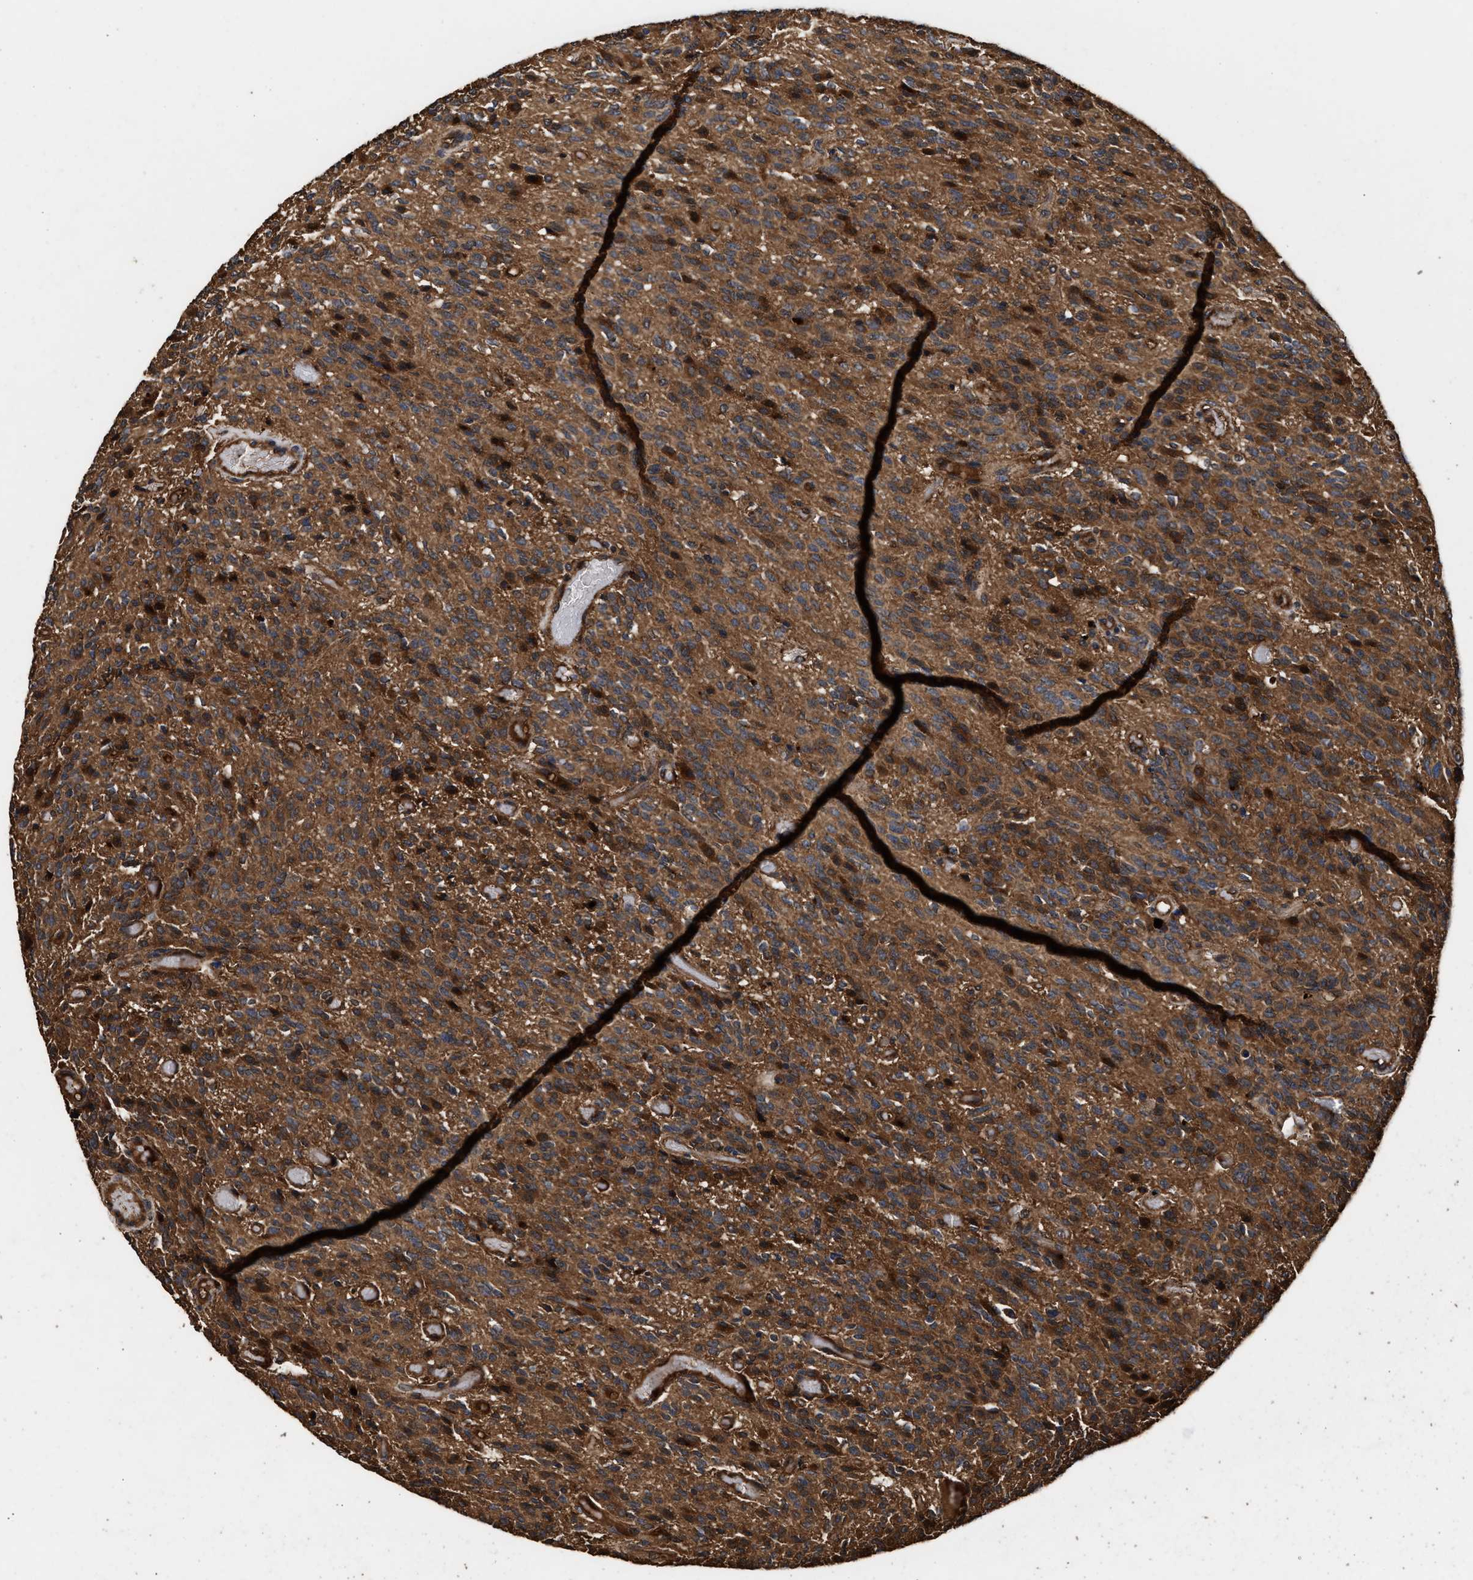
{"staining": {"intensity": "moderate", "quantity": "25%-75%", "location": "cytoplasmic/membranous"}, "tissue": "glioma", "cell_type": "Tumor cells", "image_type": "cancer", "snomed": [{"axis": "morphology", "description": "Glioma, malignant, High grade"}, {"axis": "topography", "description": "Brain"}], "caption": "About 25%-75% of tumor cells in human malignant high-grade glioma reveal moderate cytoplasmic/membranous protein positivity as visualized by brown immunohistochemical staining.", "gene": "KYAT1", "patient": {"sex": "male", "age": 34}}